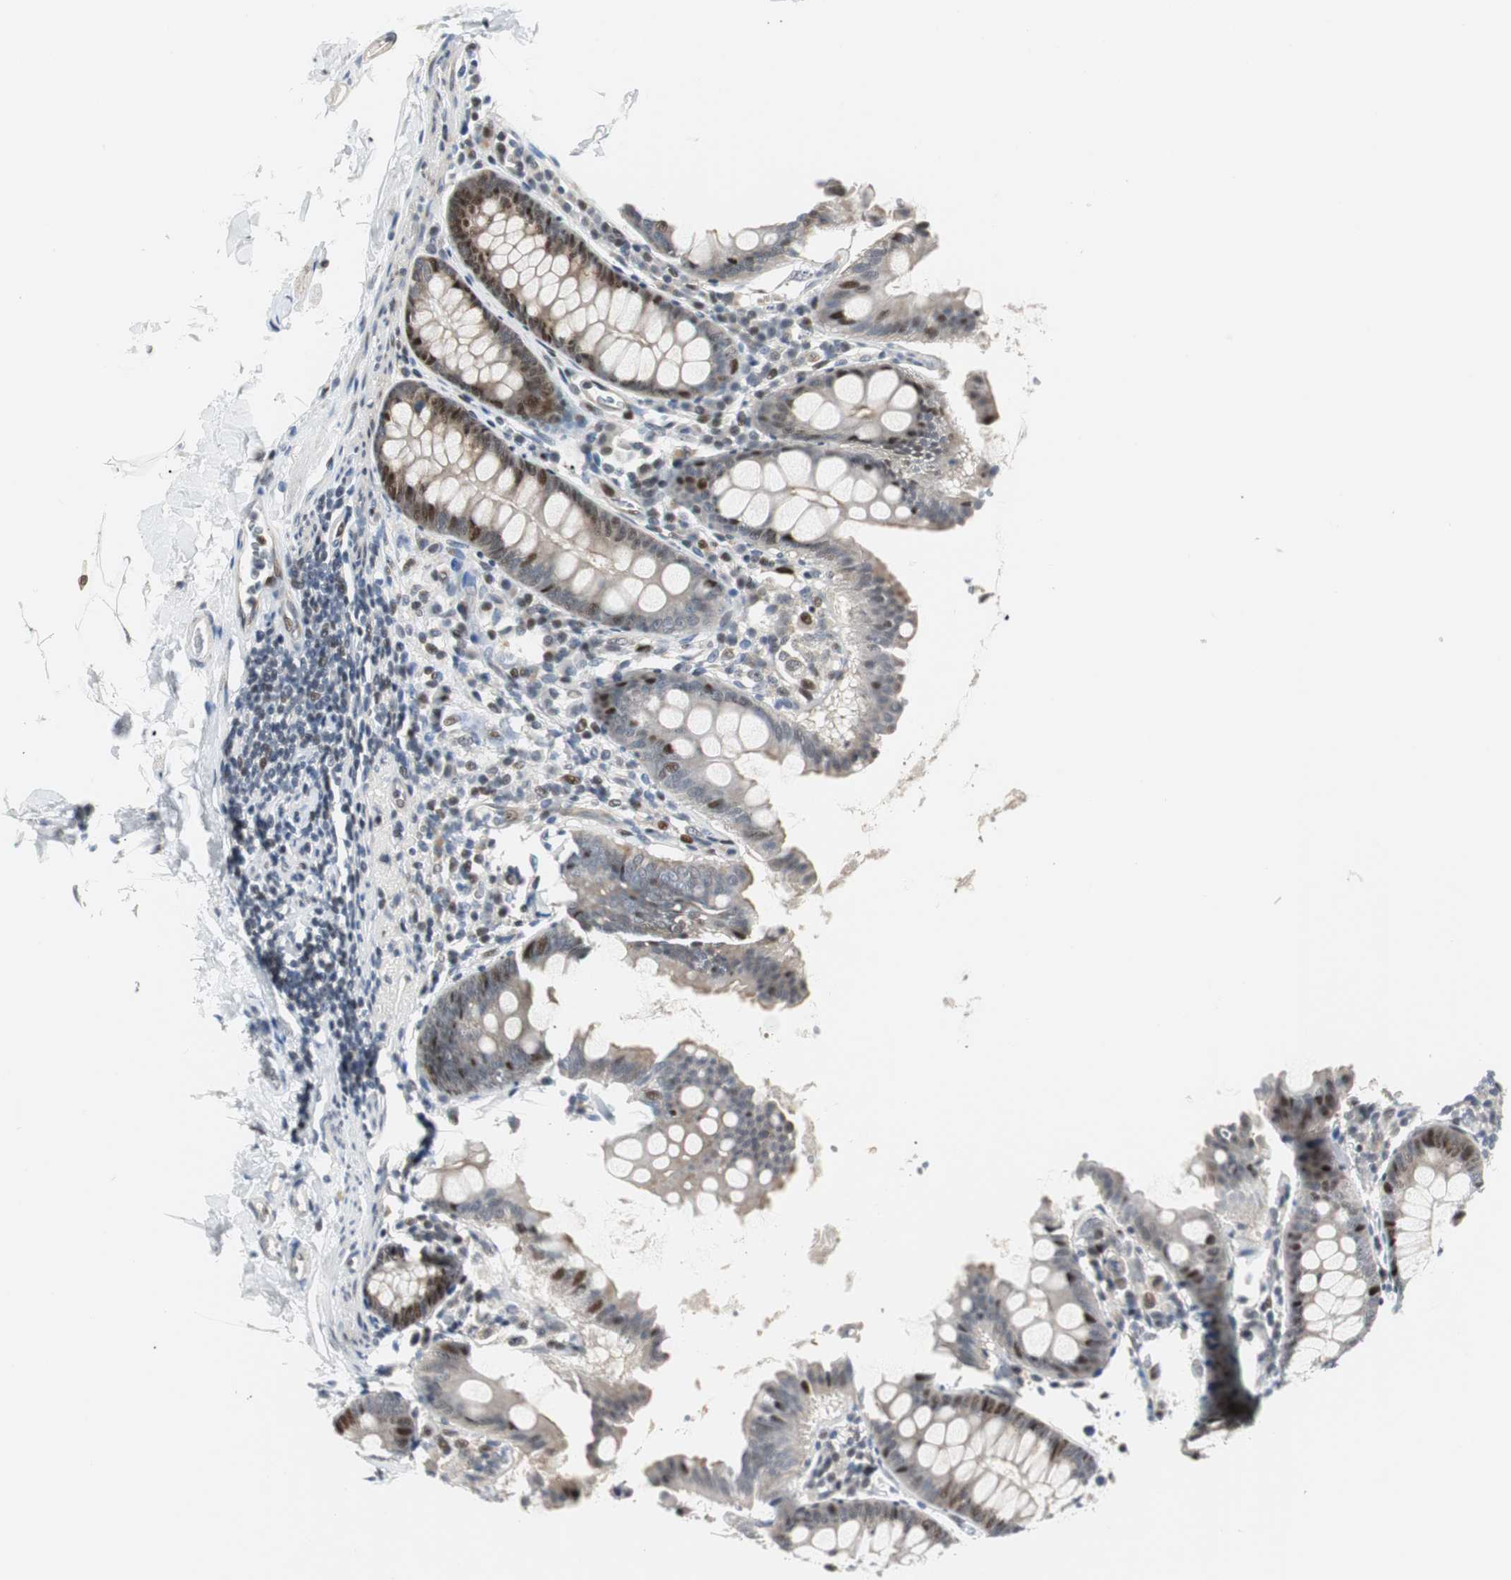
{"staining": {"intensity": "weak", "quantity": ">75%", "location": "nuclear"}, "tissue": "colon", "cell_type": "Endothelial cells", "image_type": "normal", "snomed": [{"axis": "morphology", "description": "Normal tissue, NOS"}, {"axis": "topography", "description": "Colon"}], "caption": "Endothelial cells display low levels of weak nuclear expression in about >75% of cells in benign colon. (DAB IHC with brightfield microscopy, high magnification).", "gene": "RAD1", "patient": {"sex": "female", "age": 61}}